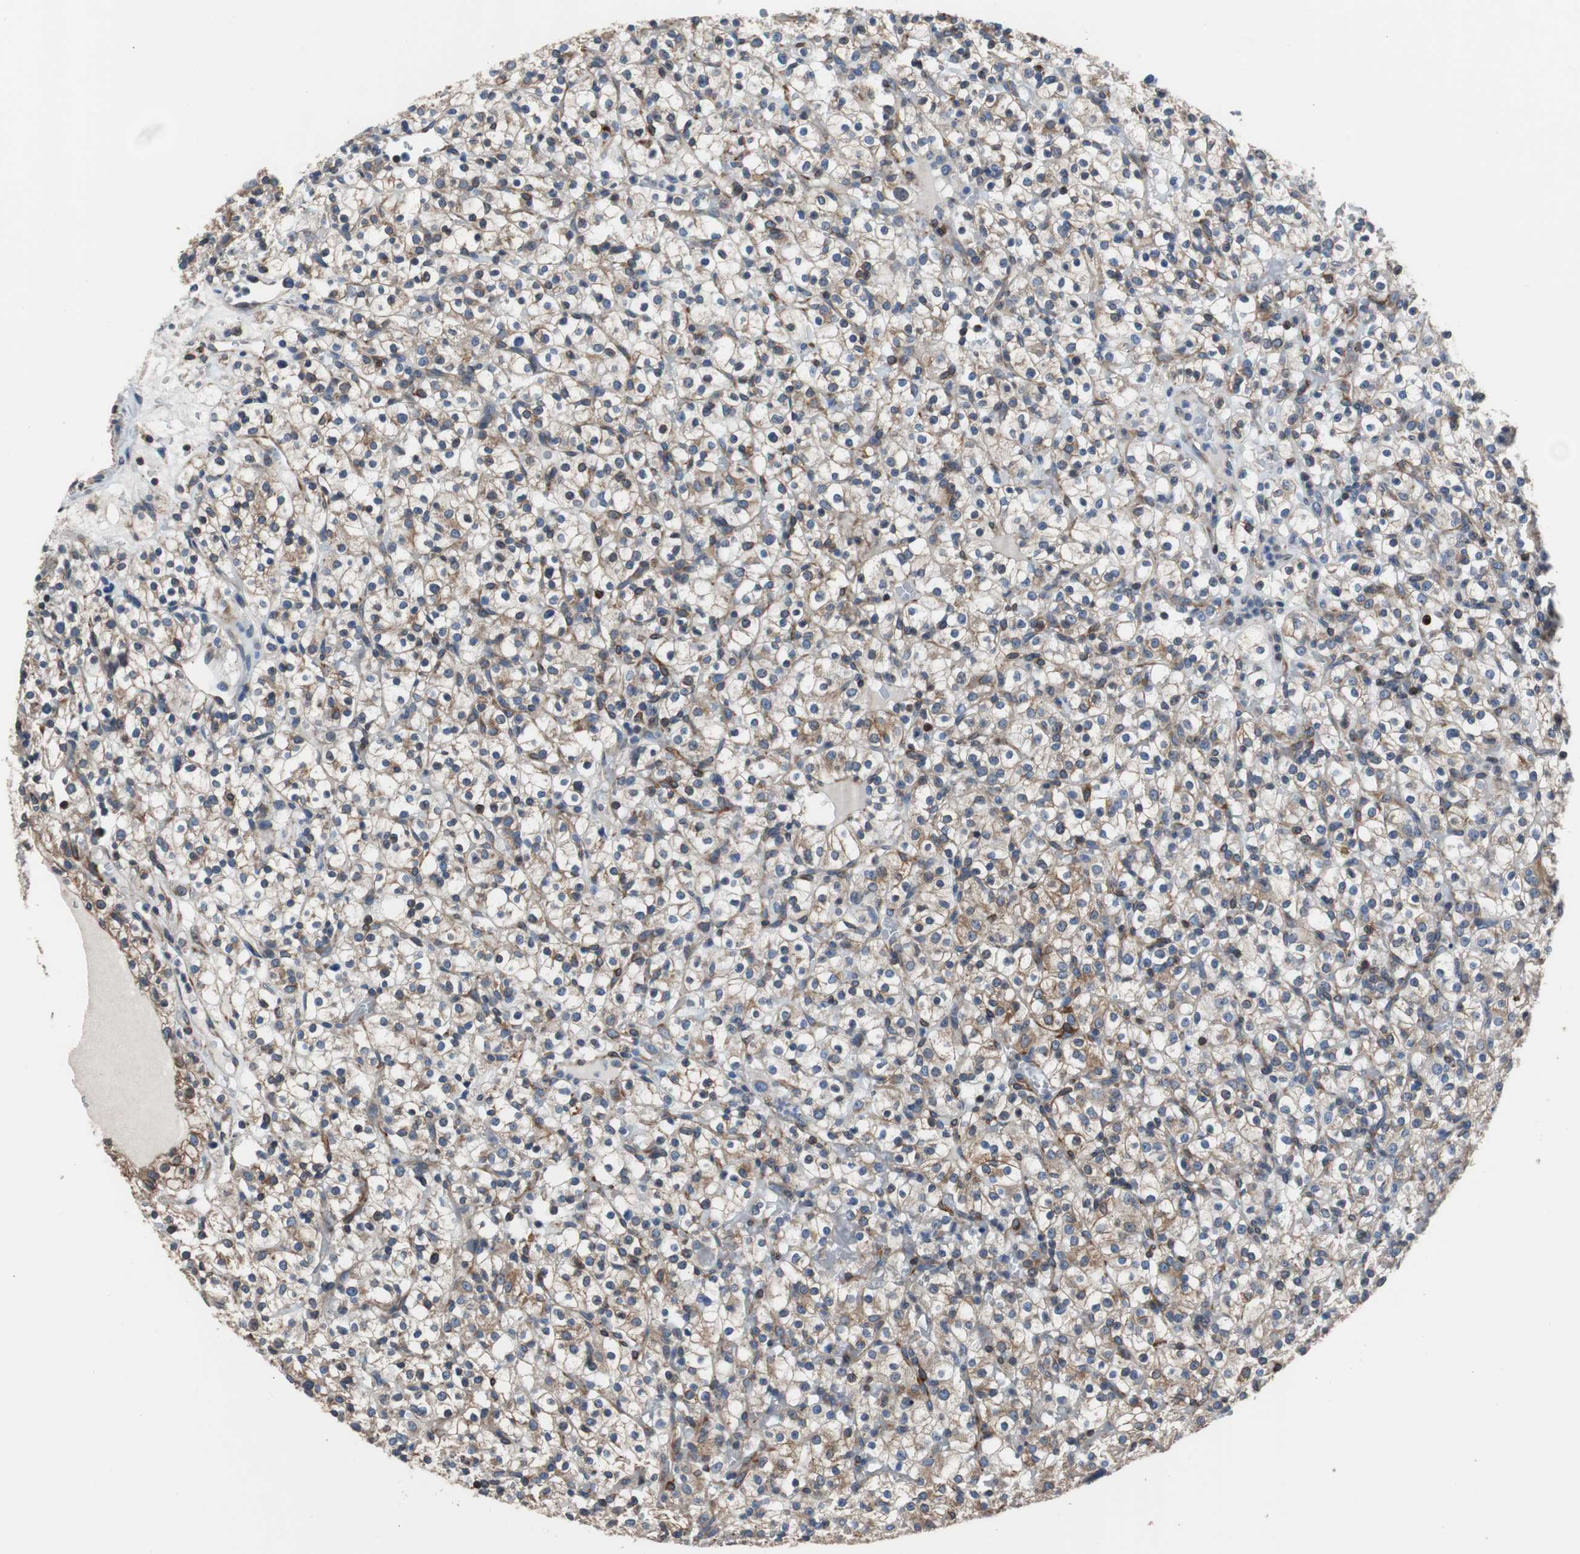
{"staining": {"intensity": "weak", "quantity": "25%-75%", "location": "cytoplasmic/membranous"}, "tissue": "renal cancer", "cell_type": "Tumor cells", "image_type": "cancer", "snomed": [{"axis": "morphology", "description": "Normal tissue, NOS"}, {"axis": "morphology", "description": "Adenocarcinoma, NOS"}, {"axis": "topography", "description": "Kidney"}], "caption": "Immunohistochemistry staining of renal cancer, which demonstrates low levels of weak cytoplasmic/membranous positivity in approximately 25%-75% of tumor cells indicating weak cytoplasmic/membranous protein positivity. The staining was performed using DAB (brown) for protein detection and nuclei were counterstained in hematoxylin (blue).", "gene": "PBXIP1", "patient": {"sex": "female", "age": 72}}